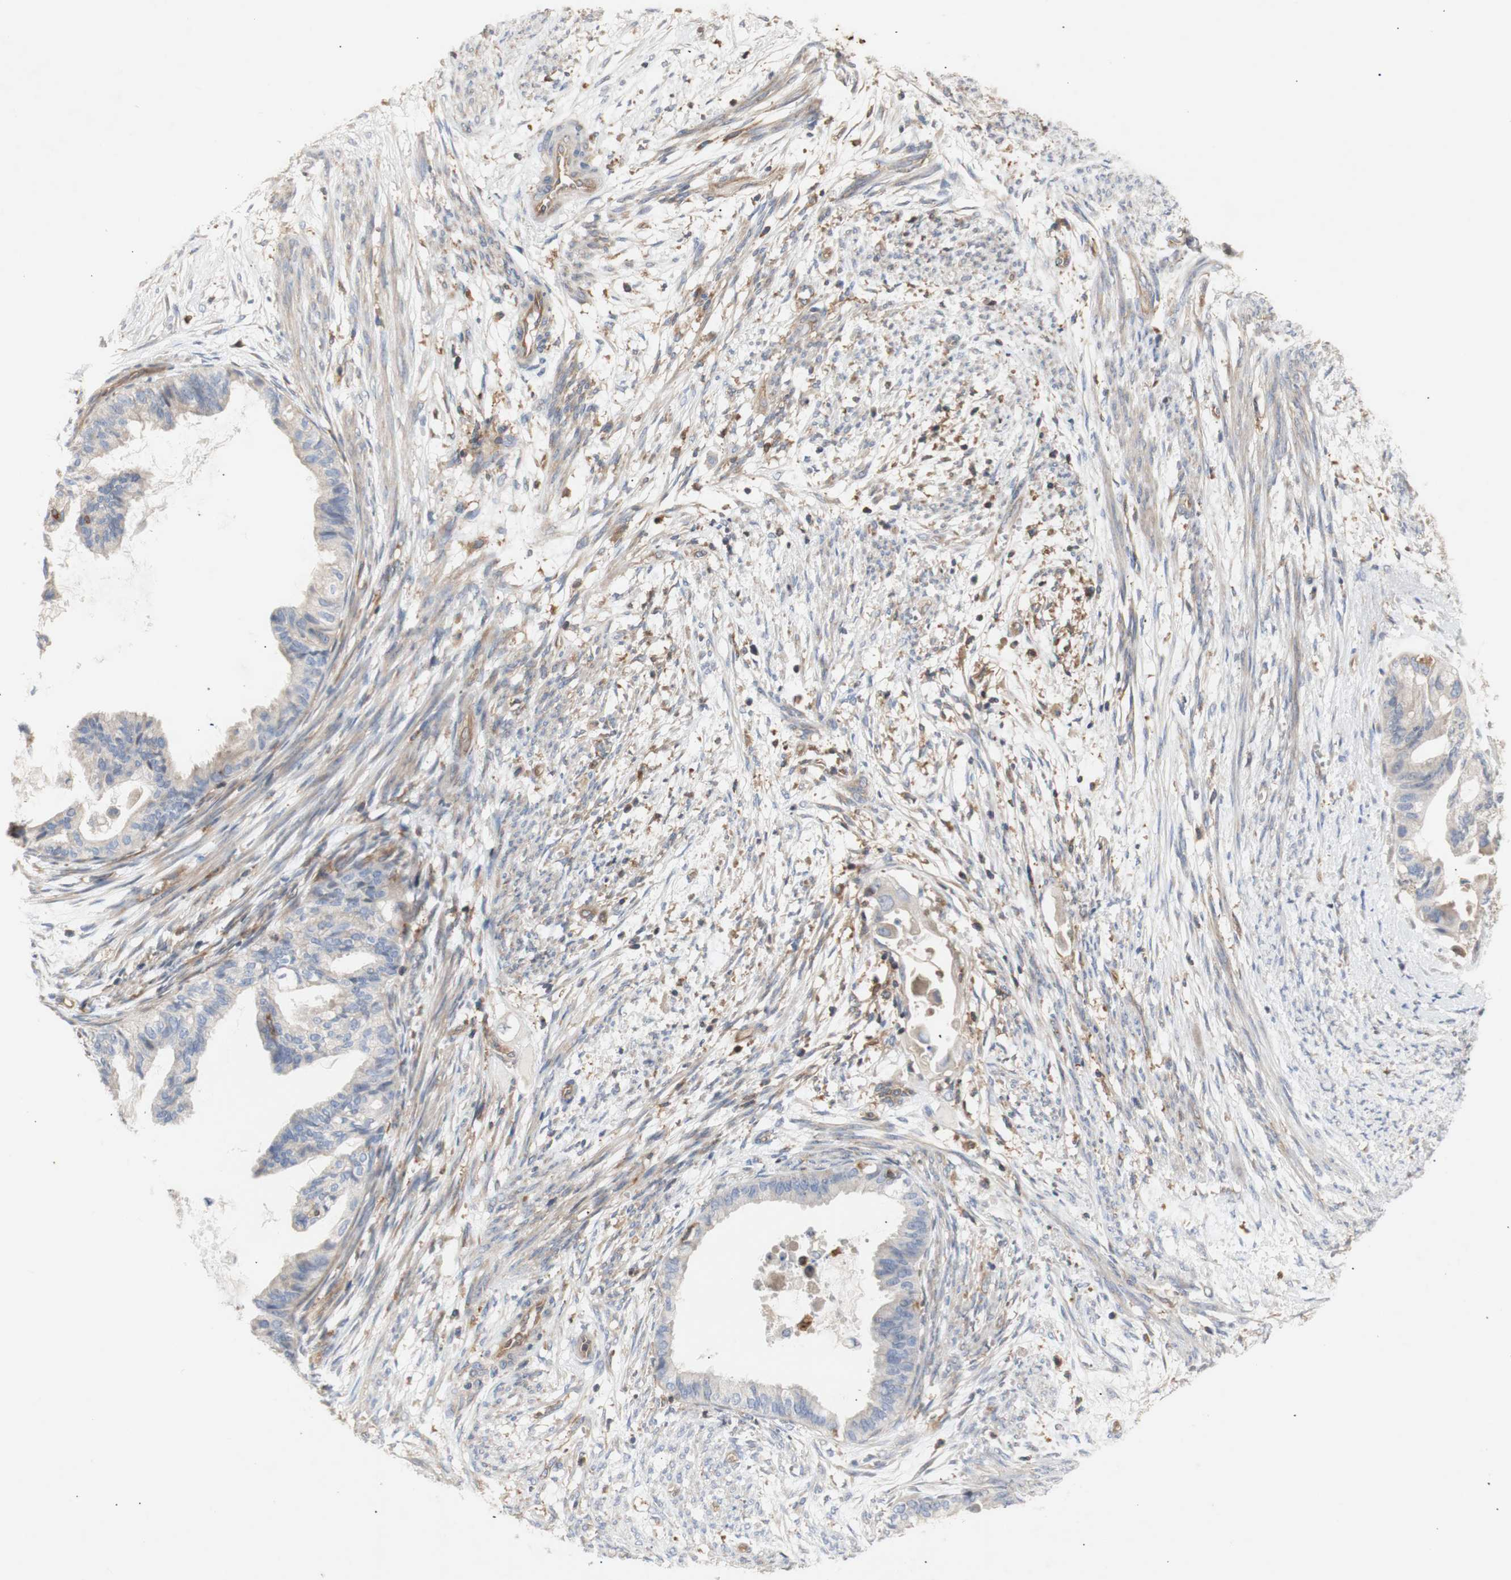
{"staining": {"intensity": "weak", "quantity": ">75%", "location": "cytoplasmic/membranous"}, "tissue": "cervical cancer", "cell_type": "Tumor cells", "image_type": "cancer", "snomed": [{"axis": "morphology", "description": "Normal tissue, NOS"}, {"axis": "morphology", "description": "Adenocarcinoma, NOS"}, {"axis": "topography", "description": "Cervix"}, {"axis": "topography", "description": "Endometrium"}], "caption": "Protein staining shows weak cytoplasmic/membranous staining in approximately >75% of tumor cells in cervical cancer (adenocarcinoma). The staining was performed using DAB (3,3'-diaminobenzidine), with brown indicating positive protein expression. Nuclei are stained blue with hematoxylin.", "gene": "IKBKG", "patient": {"sex": "female", "age": 86}}